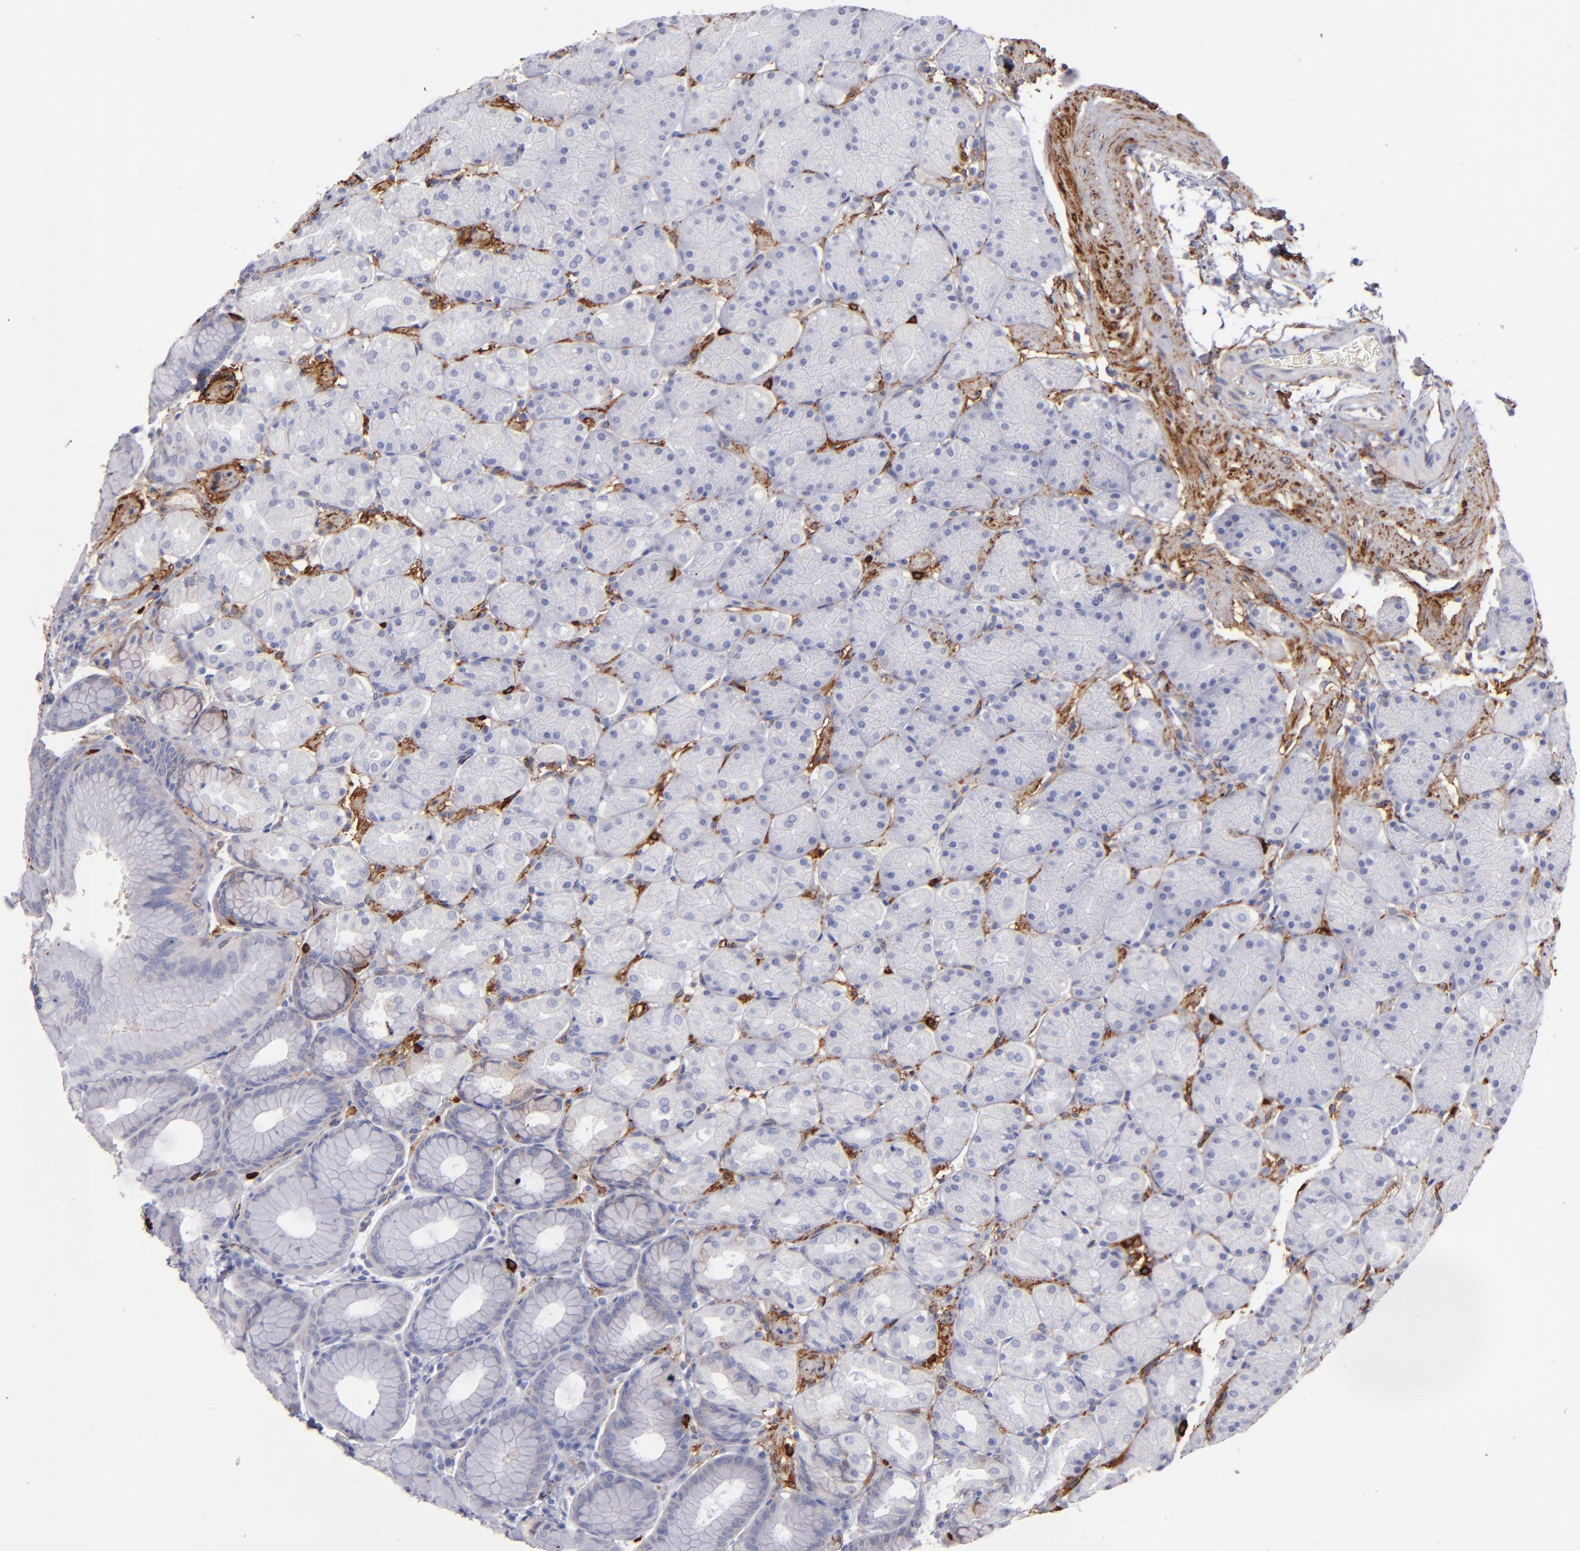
{"staining": {"intensity": "negative", "quantity": "none", "location": "none"}, "tissue": "stomach", "cell_type": "Glandular cells", "image_type": "normal", "snomed": [{"axis": "morphology", "description": "Normal tissue, NOS"}, {"axis": "topography", "description": "Stomach, upper"}, {"axis": "topography", "description": "Stomach"}], "caption": "Immunohistochemistry histopathology image of unremarkable stomach: stomach stained with DAB exhibits no significant protein positivity in glandular cells.", "gene": "AHNAK2", "patient": {"sex": "male", "age": 76}}